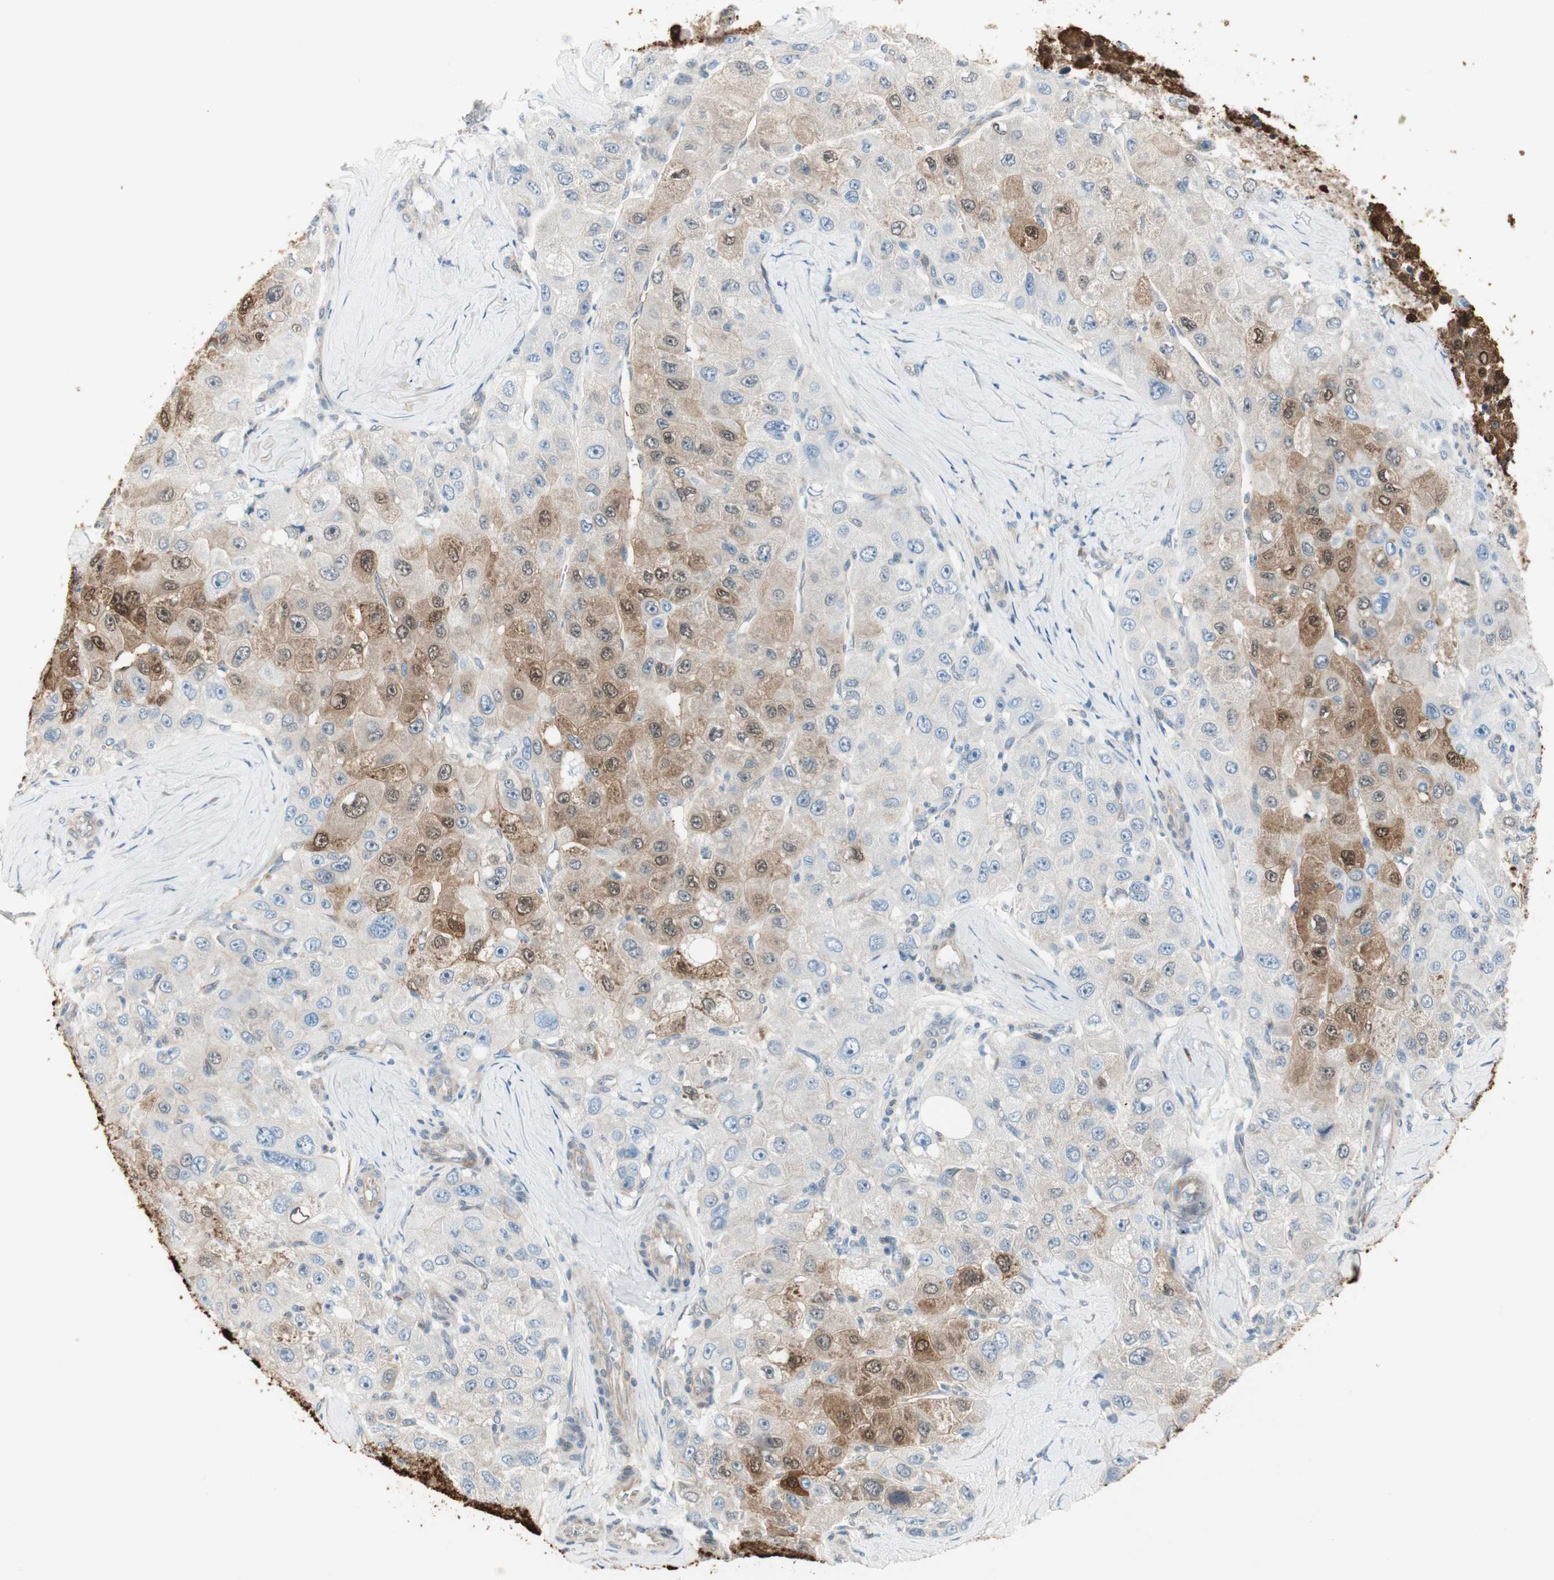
{"staining": {"intensity": "strong", "quantity": "<25%", "location": "cytoplasmic/membranous,nuclear"}, "tissue": "liver cancer", "cell_type": "Tumor cells", "image_type": "cancer", "snomed": [{"axis": "morphology", "description": "Carcinoma, Hepatocellular, NOS"}, {"axis": "topography", "description": "Liver"}], "caption": "This photomicrograph reveals immunohistochemistry (IHC) staining of human liver cancer, with medium strong cytoplasmic/membranous and nuclear expression in about <25% of tumor cells.", "gene": "CDK3", "patient": {"sex": "male", "age": 80}}